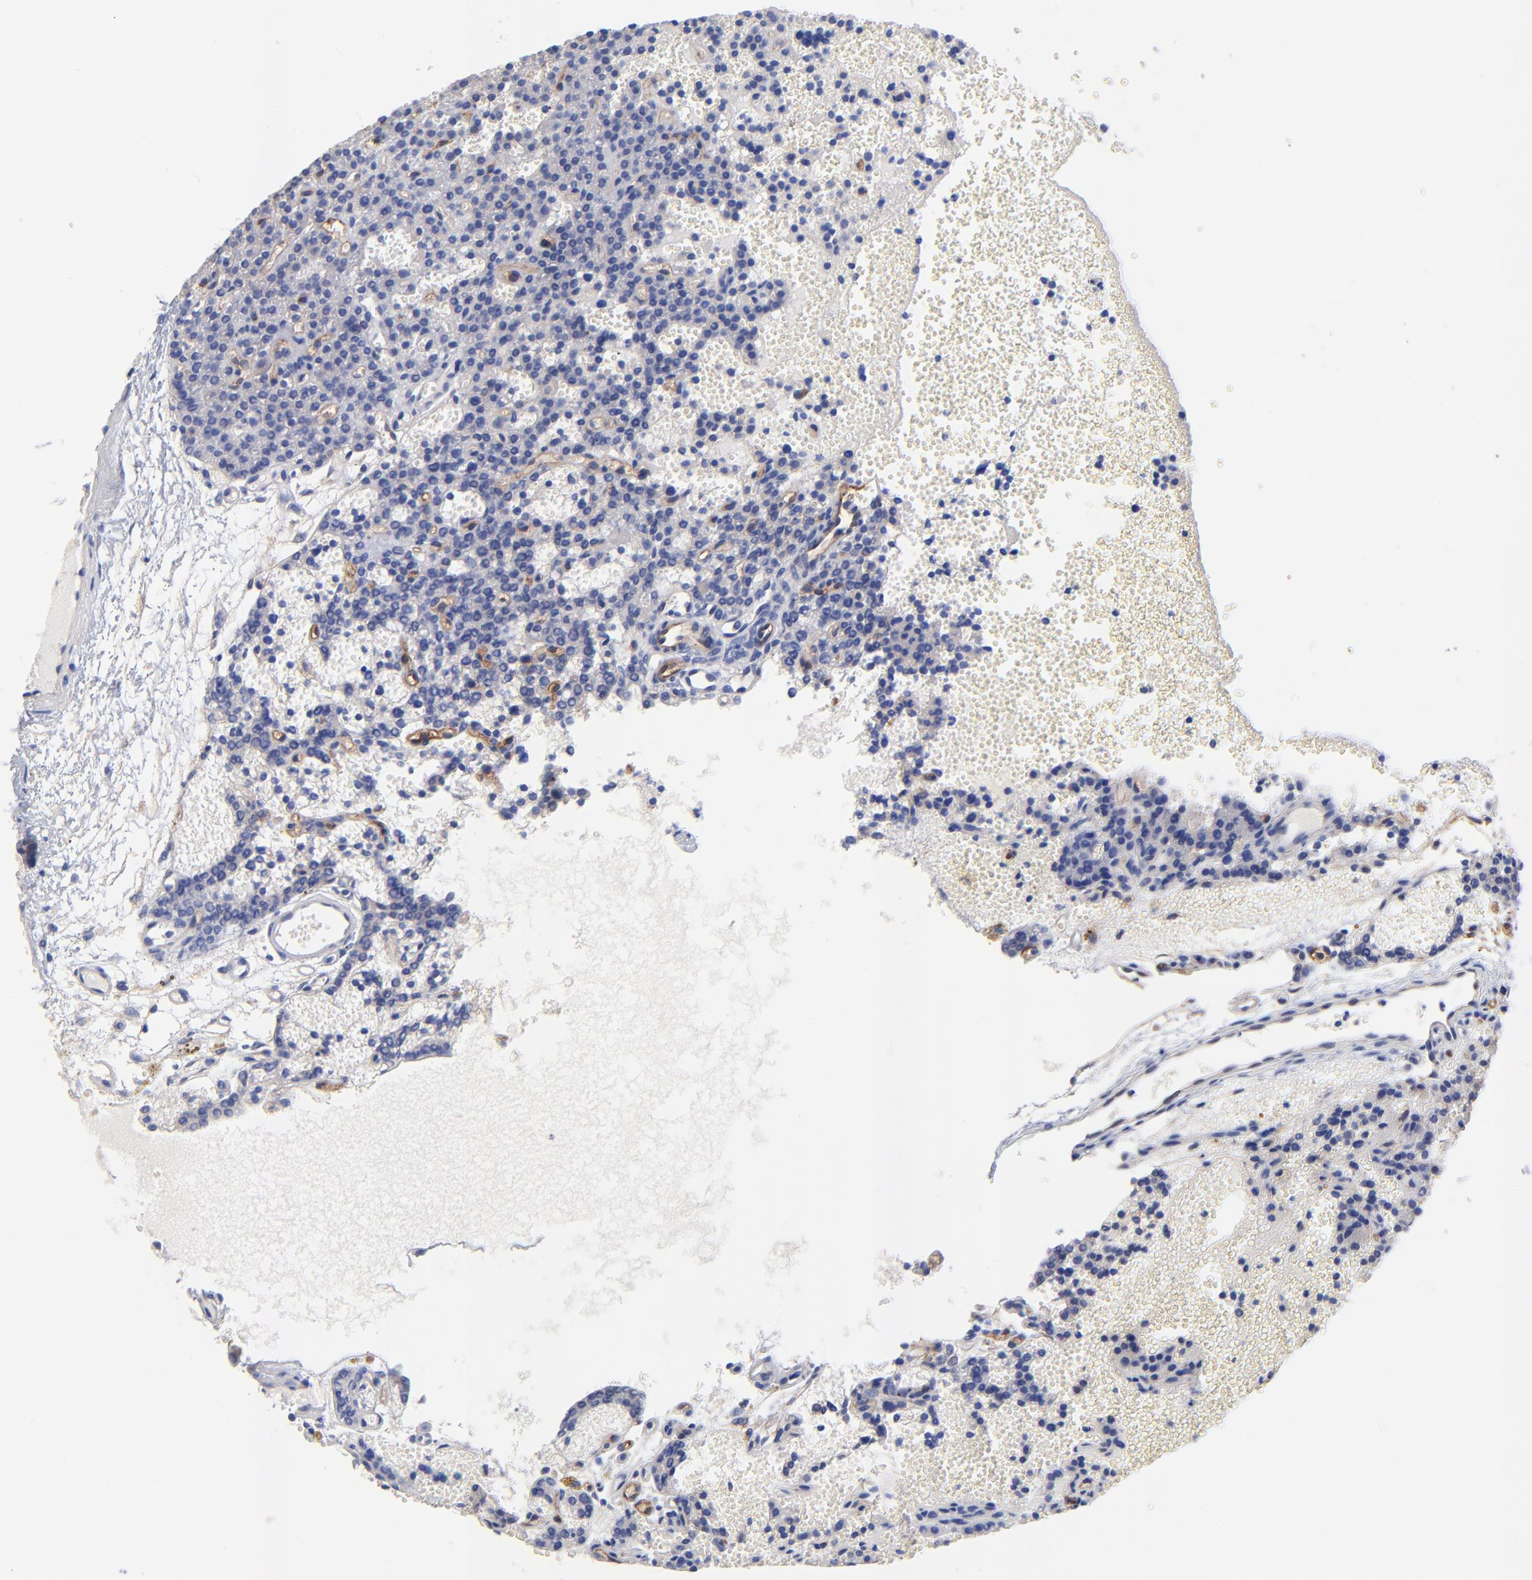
{"staining": {"intensity": "negative", "quantity": "none", "location": "none"}, "tissue": "parathyroid gland", "cell_type": "Glandular cells", "image_type": "normal", "snomed": [{"axis": "morphology", "description": "Normal tissue, NOS"}, {"axis": "topography", "description": "Parathyroid gland"}], "caption": "Photomicrograph shows no protein expression in glandular cells of unremarkable parathyroid gland. (IHC, brightfield microscopy, high magnification).", "gene": "SLC44A2", "patient": {"sex": "male", "age": 25}}